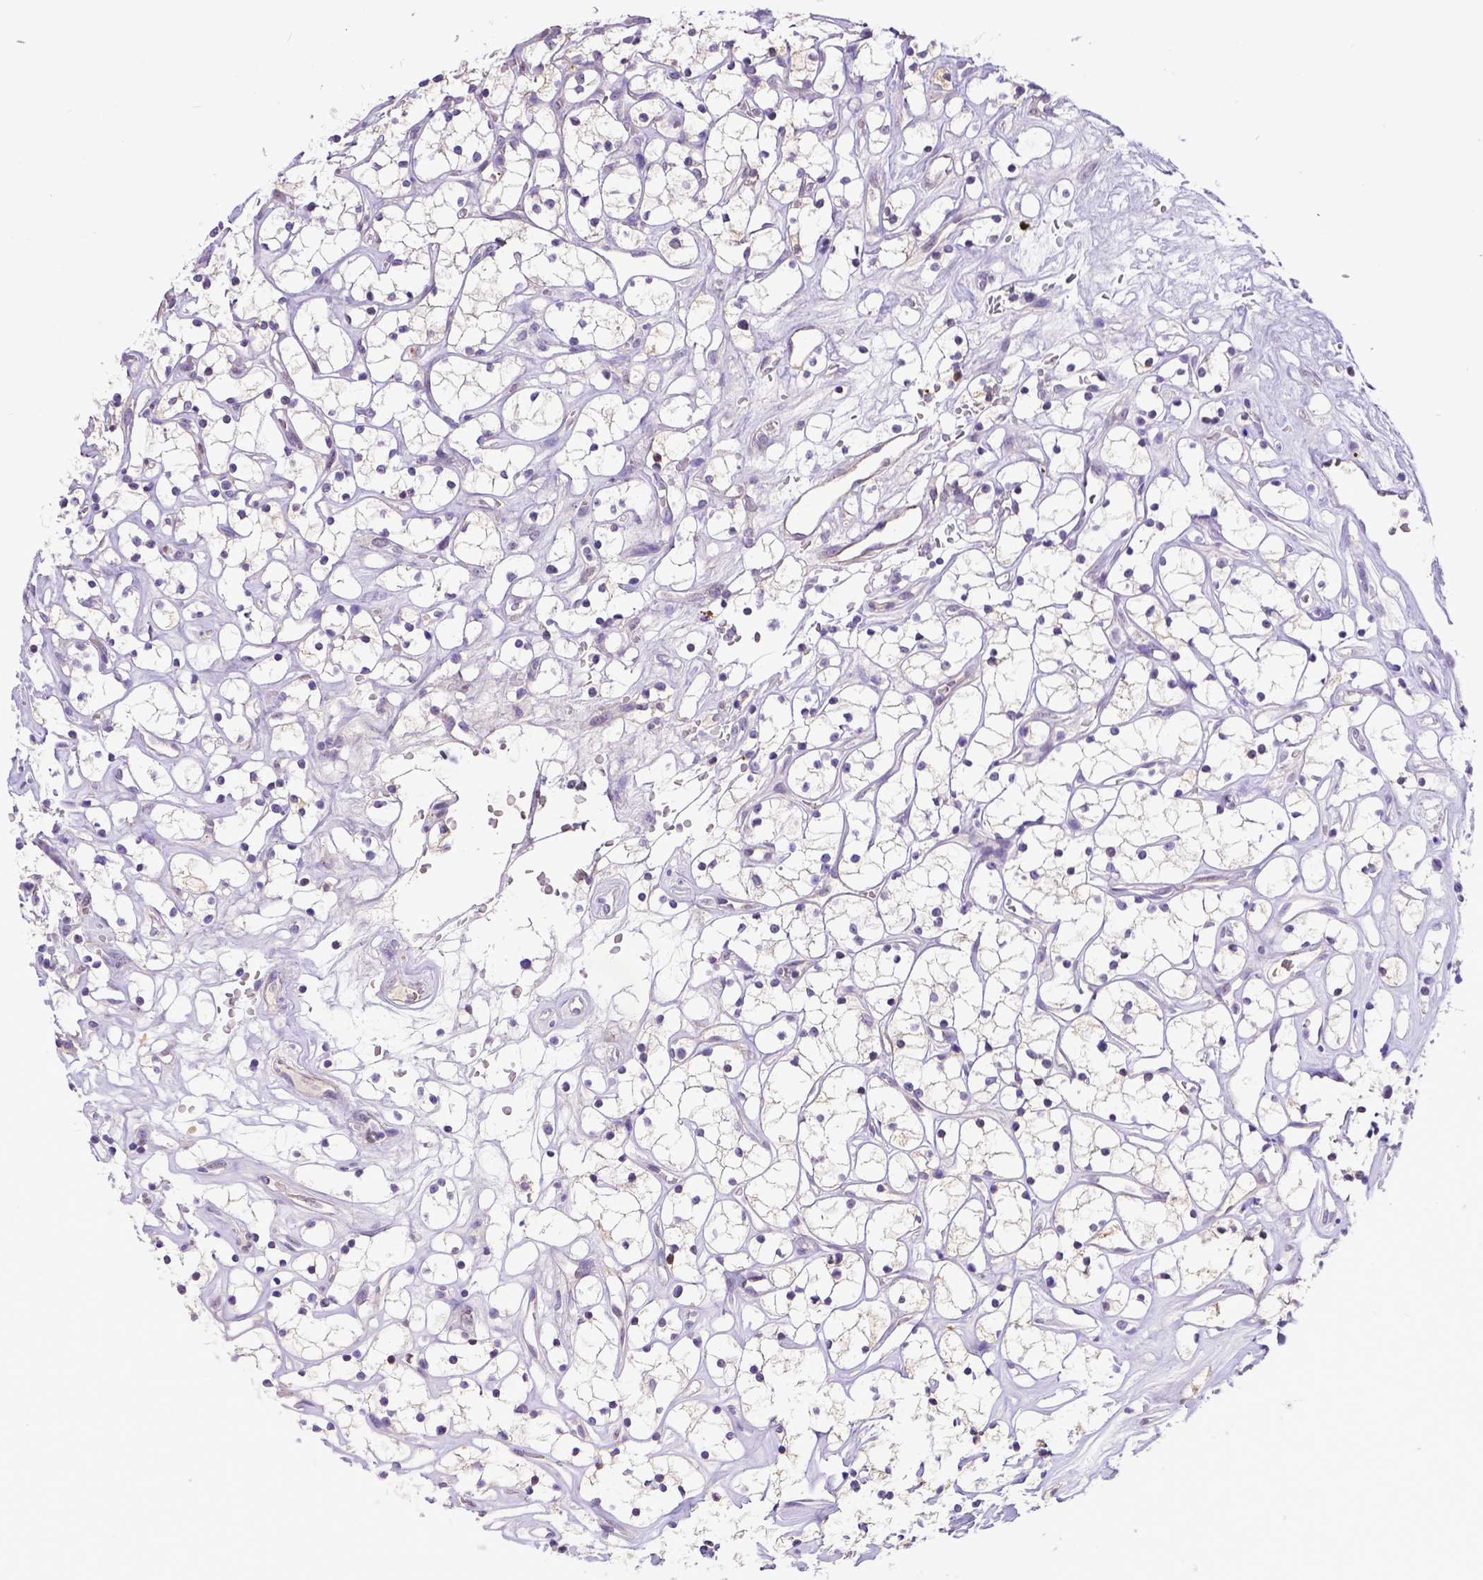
{"staining": {"intensity": "negative", "quantity": "none", "location": "none"}, "tissue": "renal cancer", "cell_type": "Tumor cells", "image_type": "cancer", "snomed": [{"axis": "morphology", "description": "Adenocarcinoma, NOS"}, {"axis": "topography", "description": "Kidney"}], "caption": "Immunohistochemistry of renal cancer (adenocarcinoma) exhibits no positivity in tumor cells.", "gene": "BTN1A1", "patient": {"sex": "female", "age": 64}}